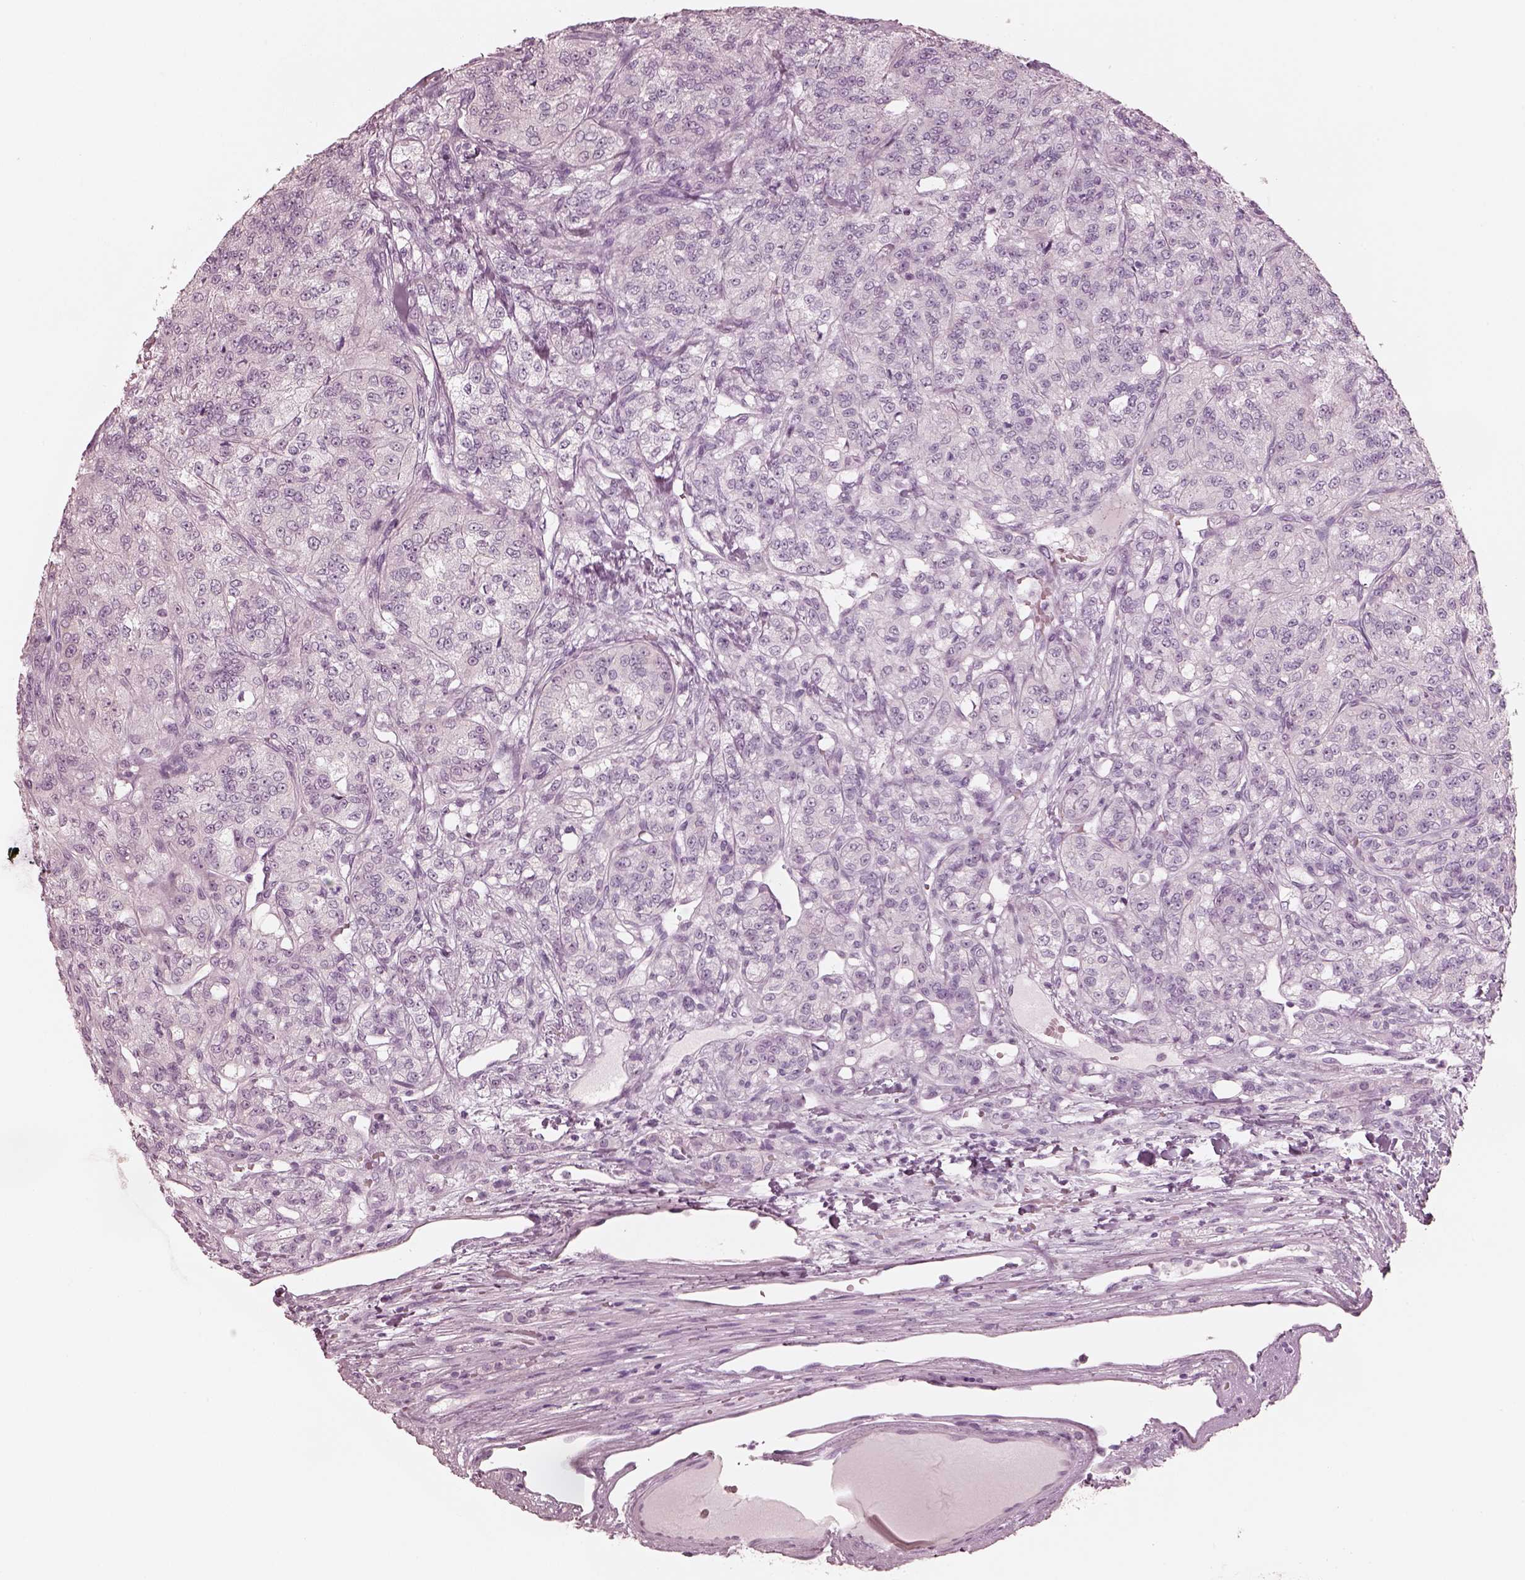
{"staining": {"intensity": "negative", "quantity": "none", "location": "none"}, "tissue": "renal cancer", "cell_type": "Tumor cells", "image_type": "cancer", "snomed": [{"axis": "morphology", "description": "Adenocarcinoma, NOS"}, {"axis": "topography", "description": "Kidney"}], "caption": "Tumor cells are negative for brown protein staining in renal adenocarcinoma.", "gene": "PON3", "patient": {"sex": "female", "age": 63}}